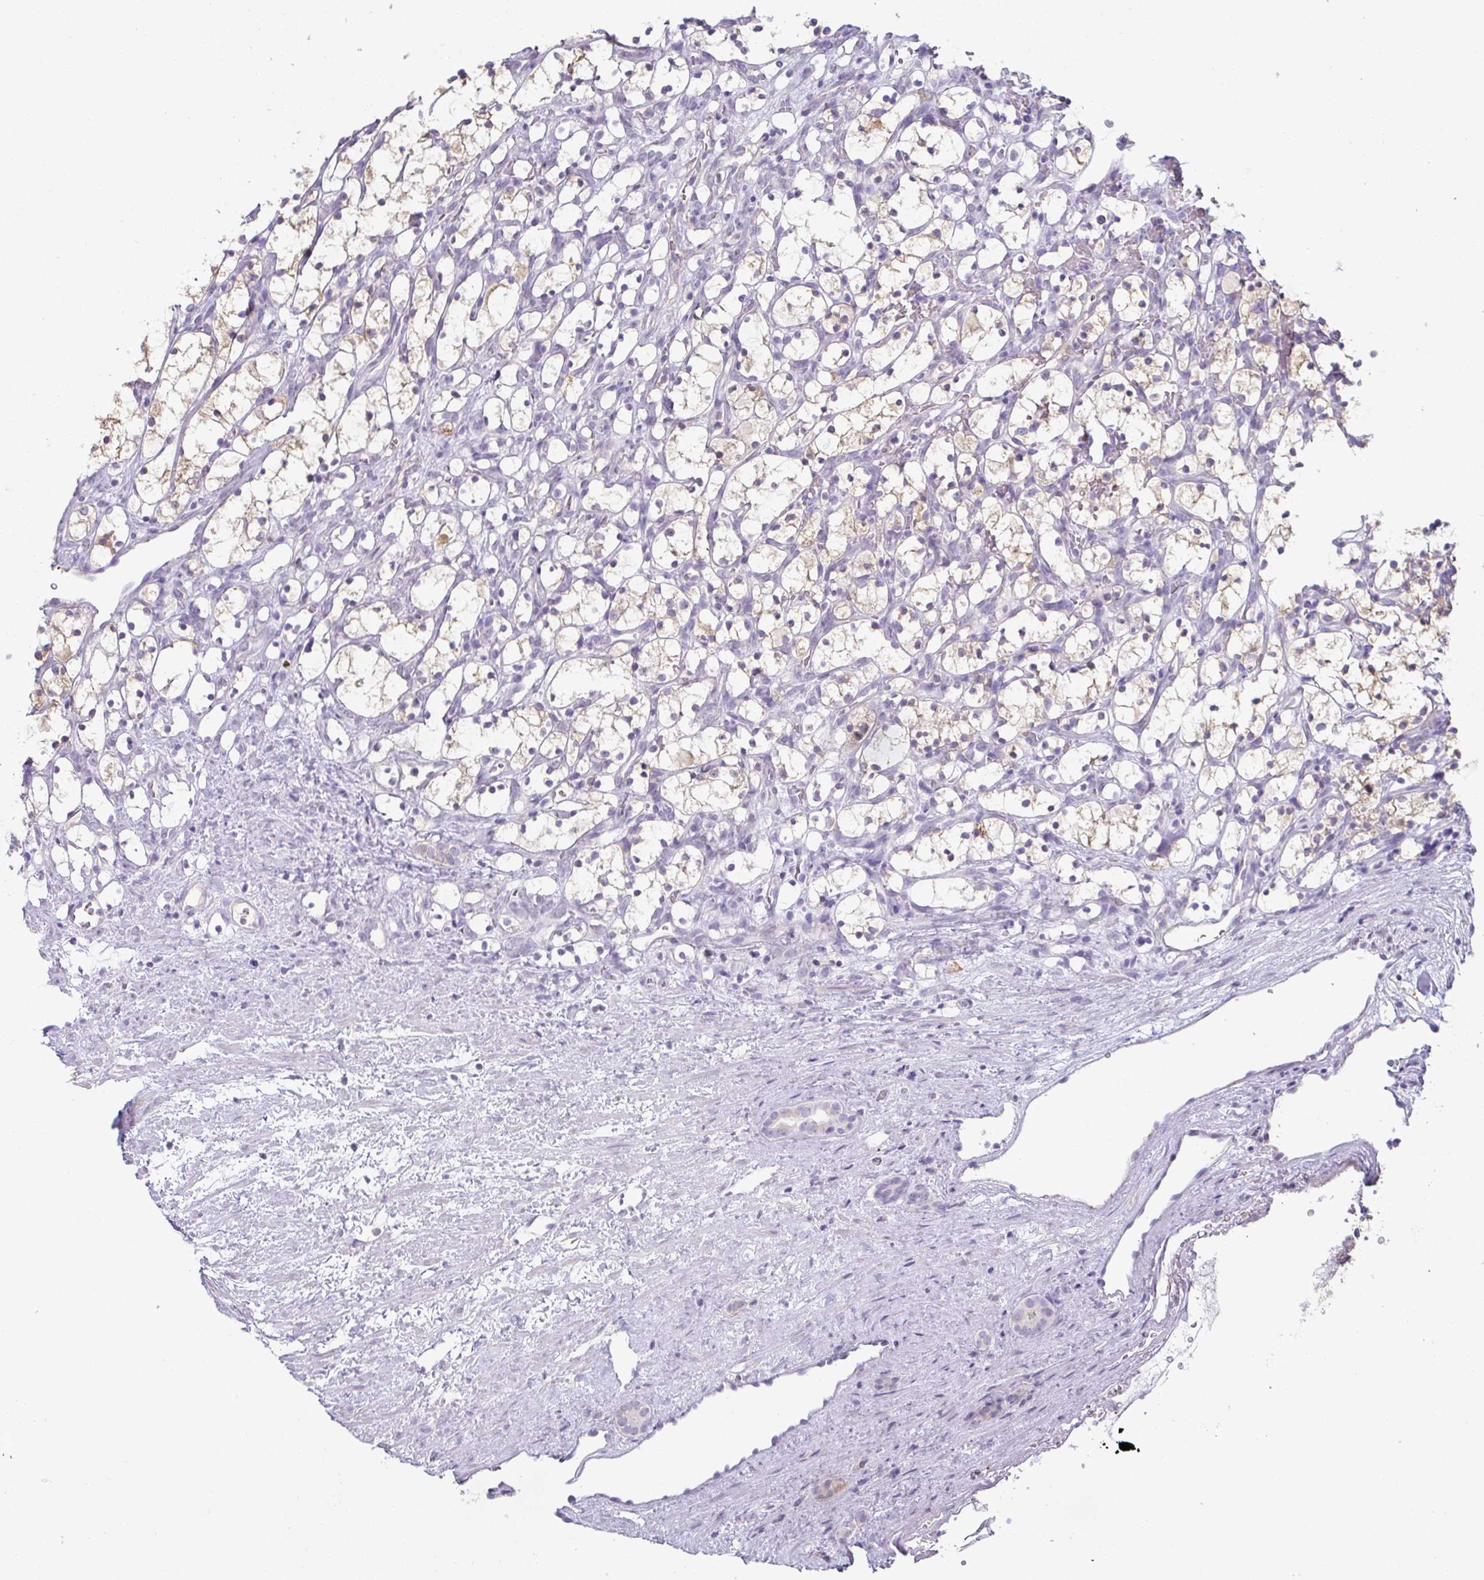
{"staining": {"intensity": "weak", "quantity": "25%-75%", "location": "cytoplasmic/membranous"}, "tissue": "renal cancer", "cell_type": "Tumor cells", "image_type": "cancer", "snomed": [{"axis": "morphology", "description": "Adenocarcinoma, NOS"}, {"axis": "topography", "description": "Kidney"}], "caption": "An image of human renal cancer stained for a protein shows weak cytoplasmic/membranous brown staining in tumor cells.", "gene": "ADAM21", "patient": {"sex": "female", "age": 69}}